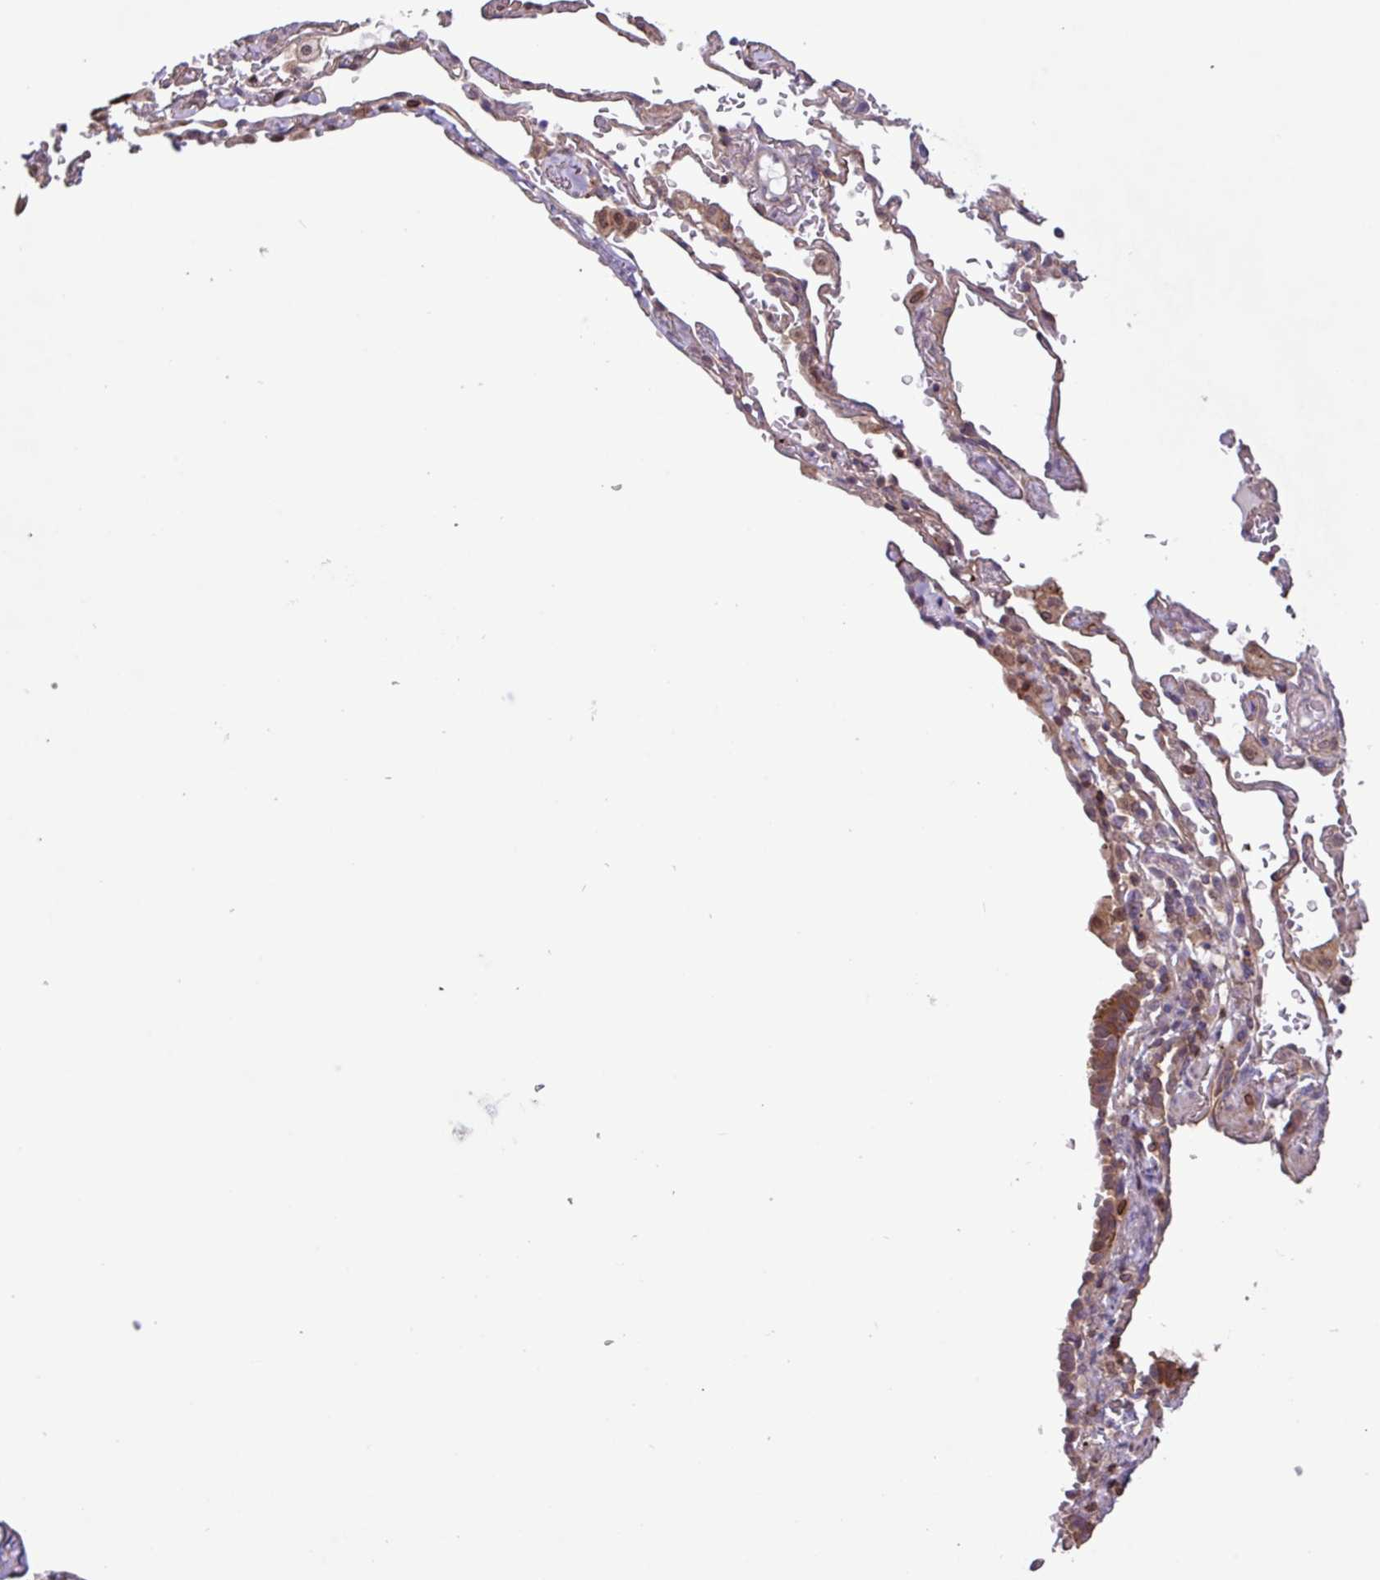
{"staining": {"intensity": "moderate", "quantity": ">75%", "location": "cytoplasmic/membranous"}, "tissue": "soft tissue", "cell_type": "Fibroblasts", "image_type": "normal", "snomed": [{"axis": "morphology", "description": "Normal tissue, NOS"}, {"axis": "topography", "description": "Cartilage tissue"}, {"axis": "topography", "description": "Bronchus"}], "caption": "Moderate cytoplasmic/membranous expression is seen in about >75% of fibroblasts in normal soft tissue.", "gene": "CNTRL", "patient": {"sex": "female", "age": 72}}